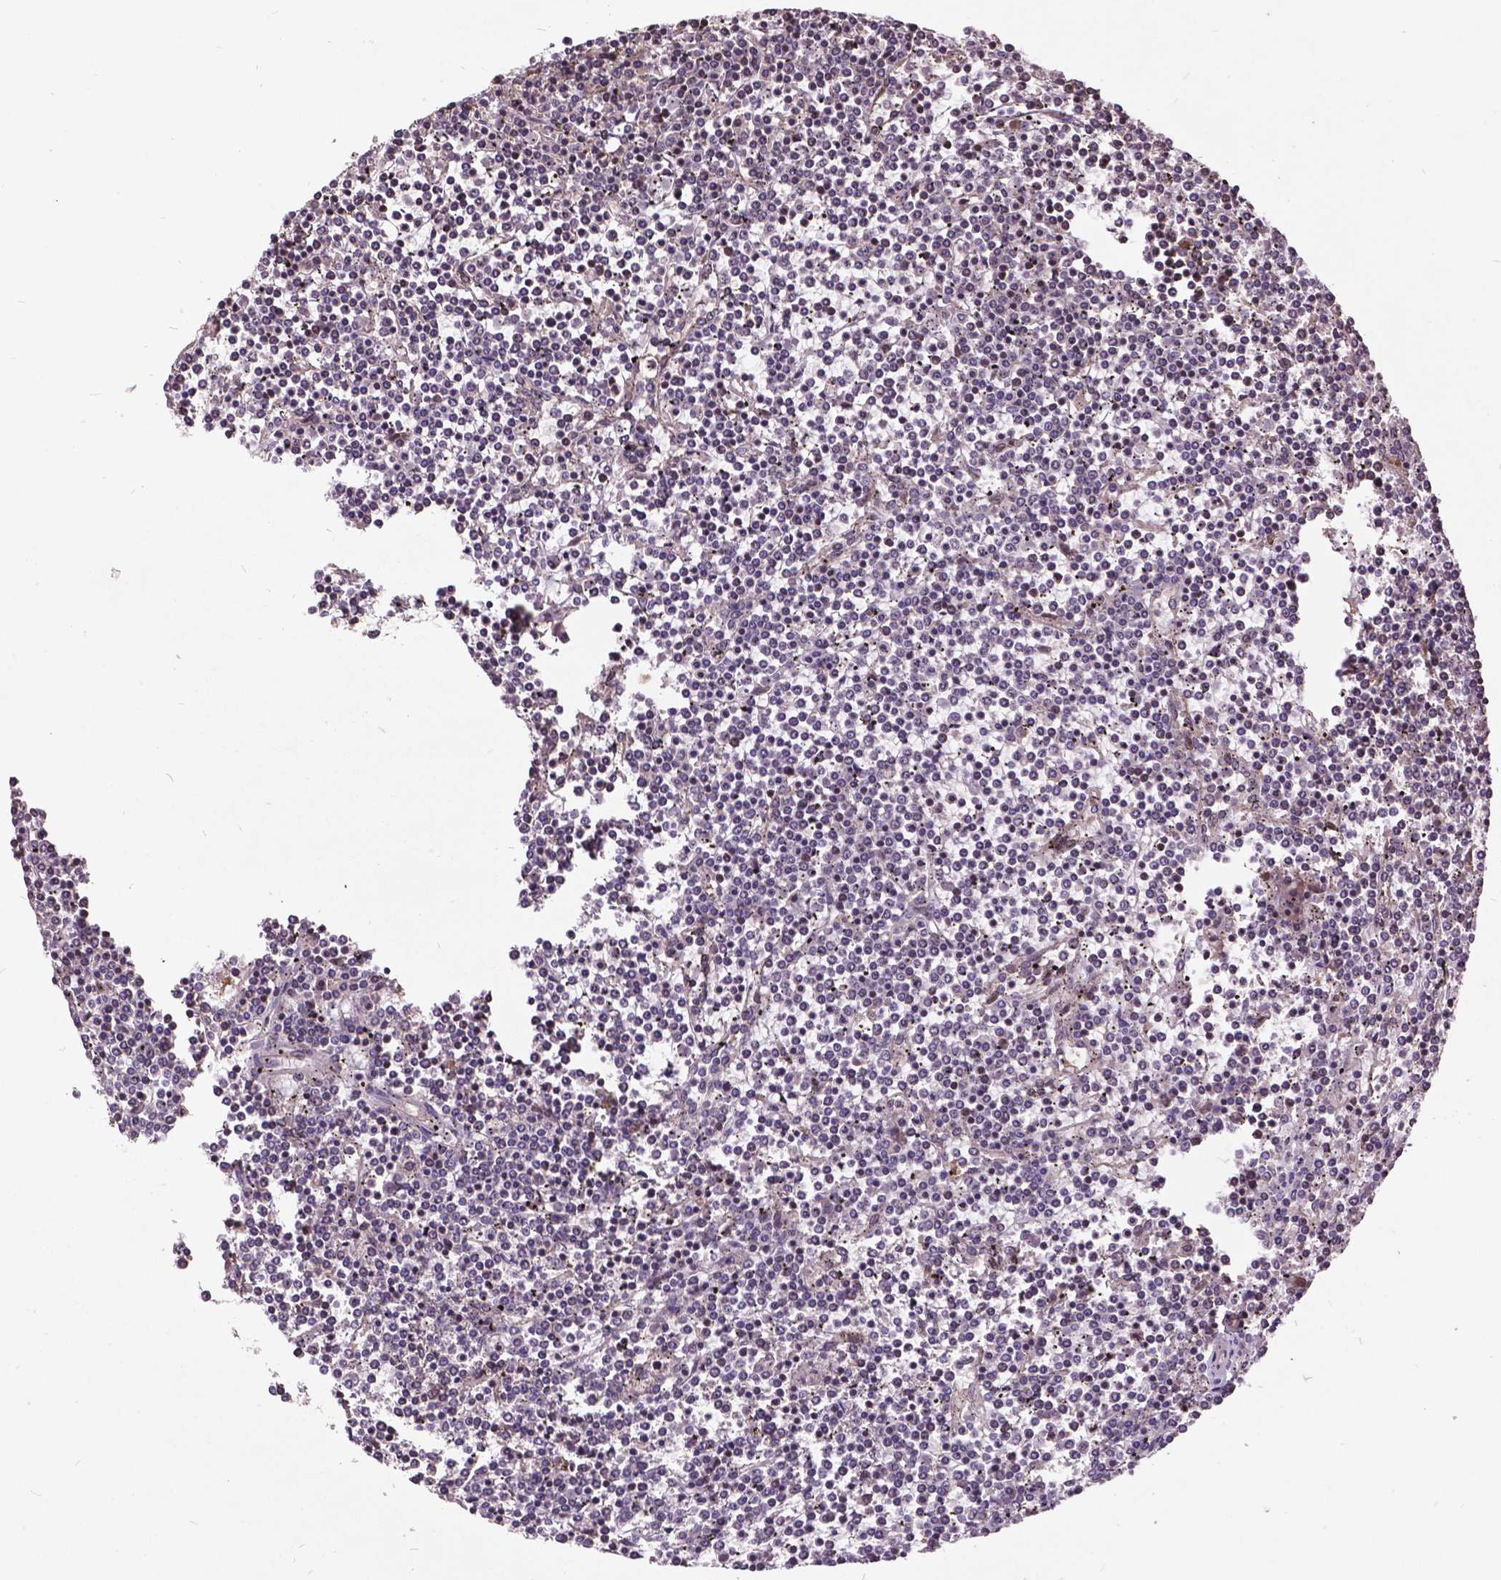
{"staining": {"intensity": "negative", "quantity": "none", "location": "none"}, "tissue": "lymphoma", "cell_type": "Tumor cells", "image_type": "cancer", "snomed": [{"axis": "morphology", "description": "Malignant lymphoma, non-Hodgkin's type, Low grade"}, {"axis": "topography", "description": "Spleen"}], "caption": "Protein analysis of lymphoma exhibits no significant positivity in tumor cells.", "gene": "AP1S3", "patient": {"sex": "female", "age": 19}}